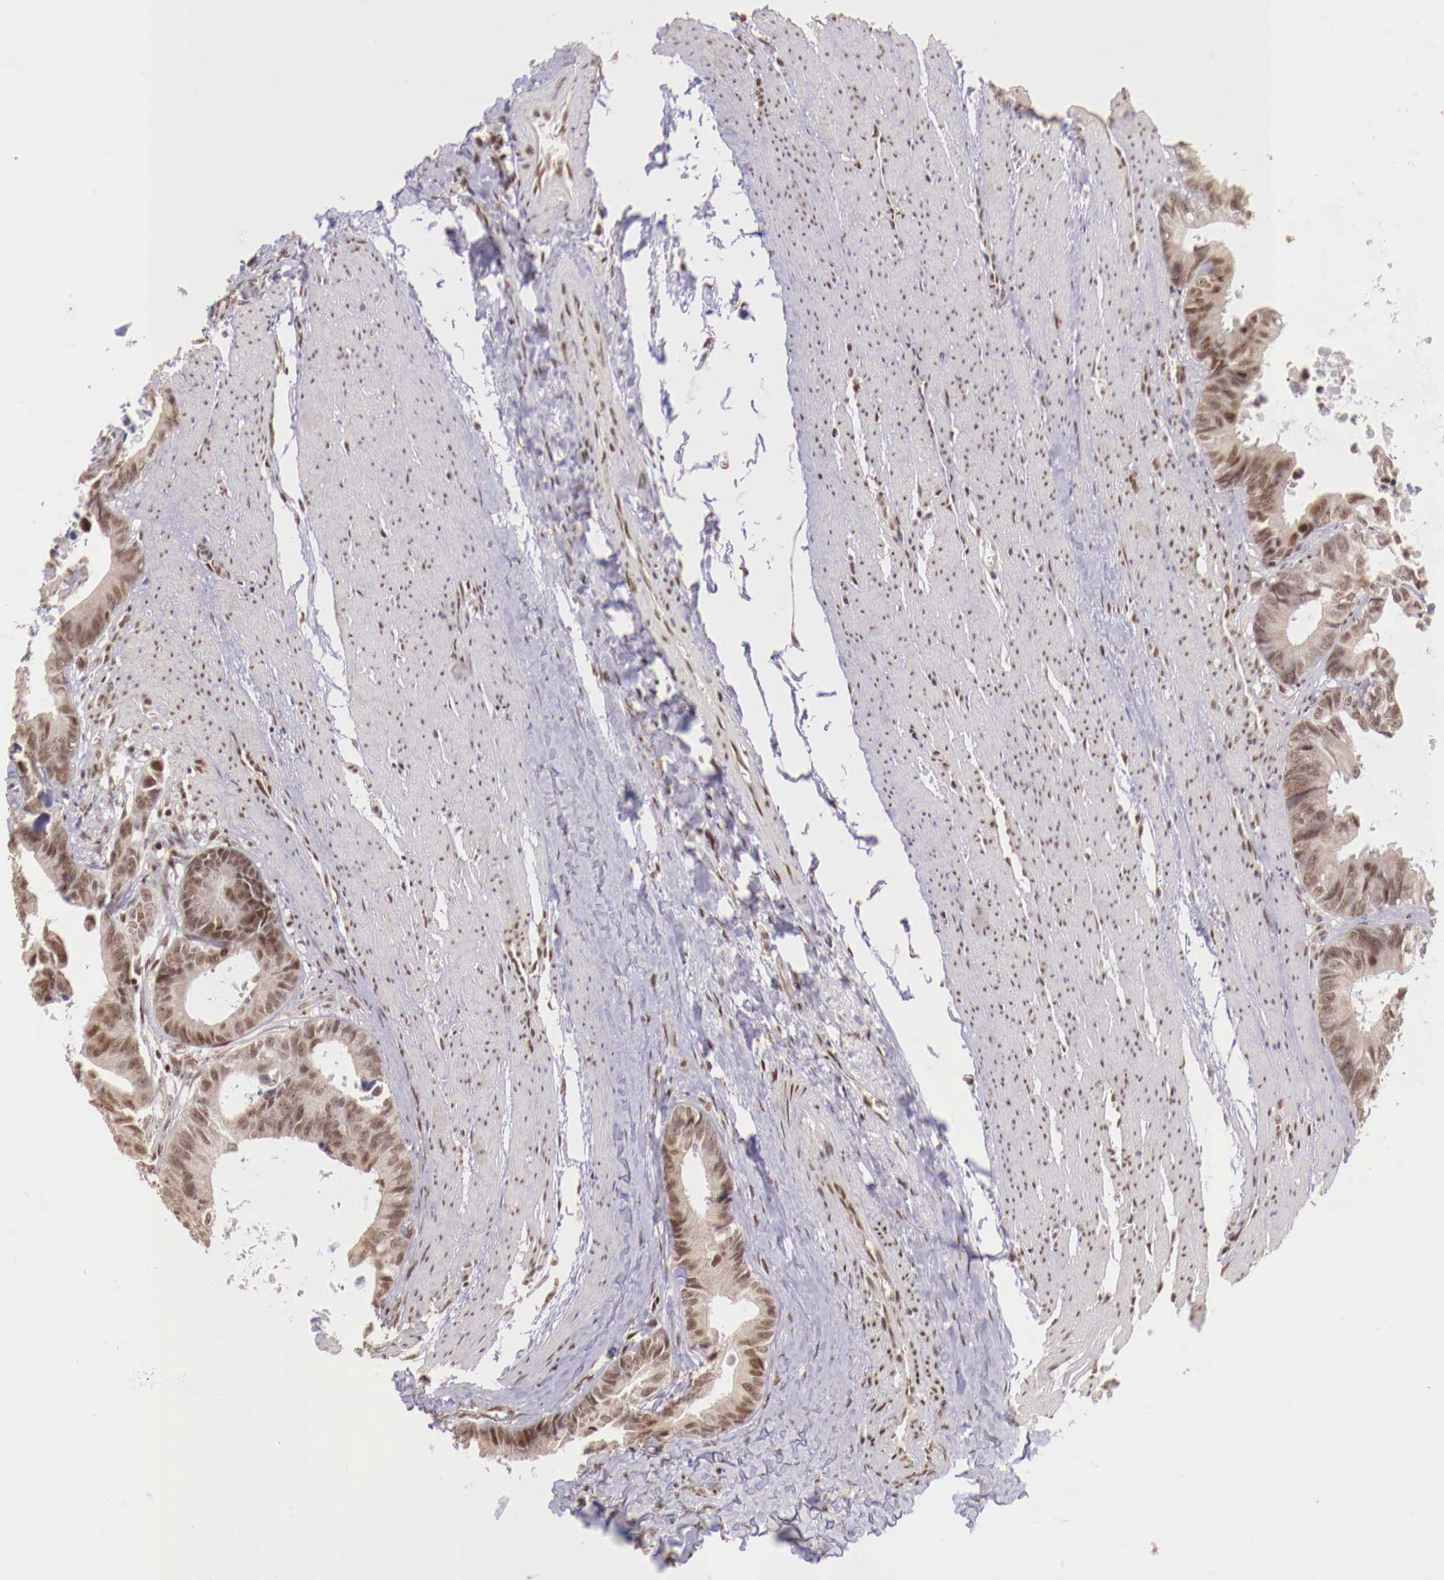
{"staining": {"intensity": "moderate", "quantity": ">75%", "location": "nuclear"}, "tissue": "colorectal cancer", "cell_type": "Tumor cells", "image_type": "cancer", "snomed": [{"axis": "morphology", "description": "Adenocarcinoma, NOS"}, {"axis": "topography", "description": "Rectum"}], "caption": "This photomicrograph demonstrates IHC staining of human adenocarcinoma (colorectal), with medium moderate nuclear positivity in about >75% of tumor cells.", "gene": "SP1", "patient": {"sex": "female", "age": 98}}